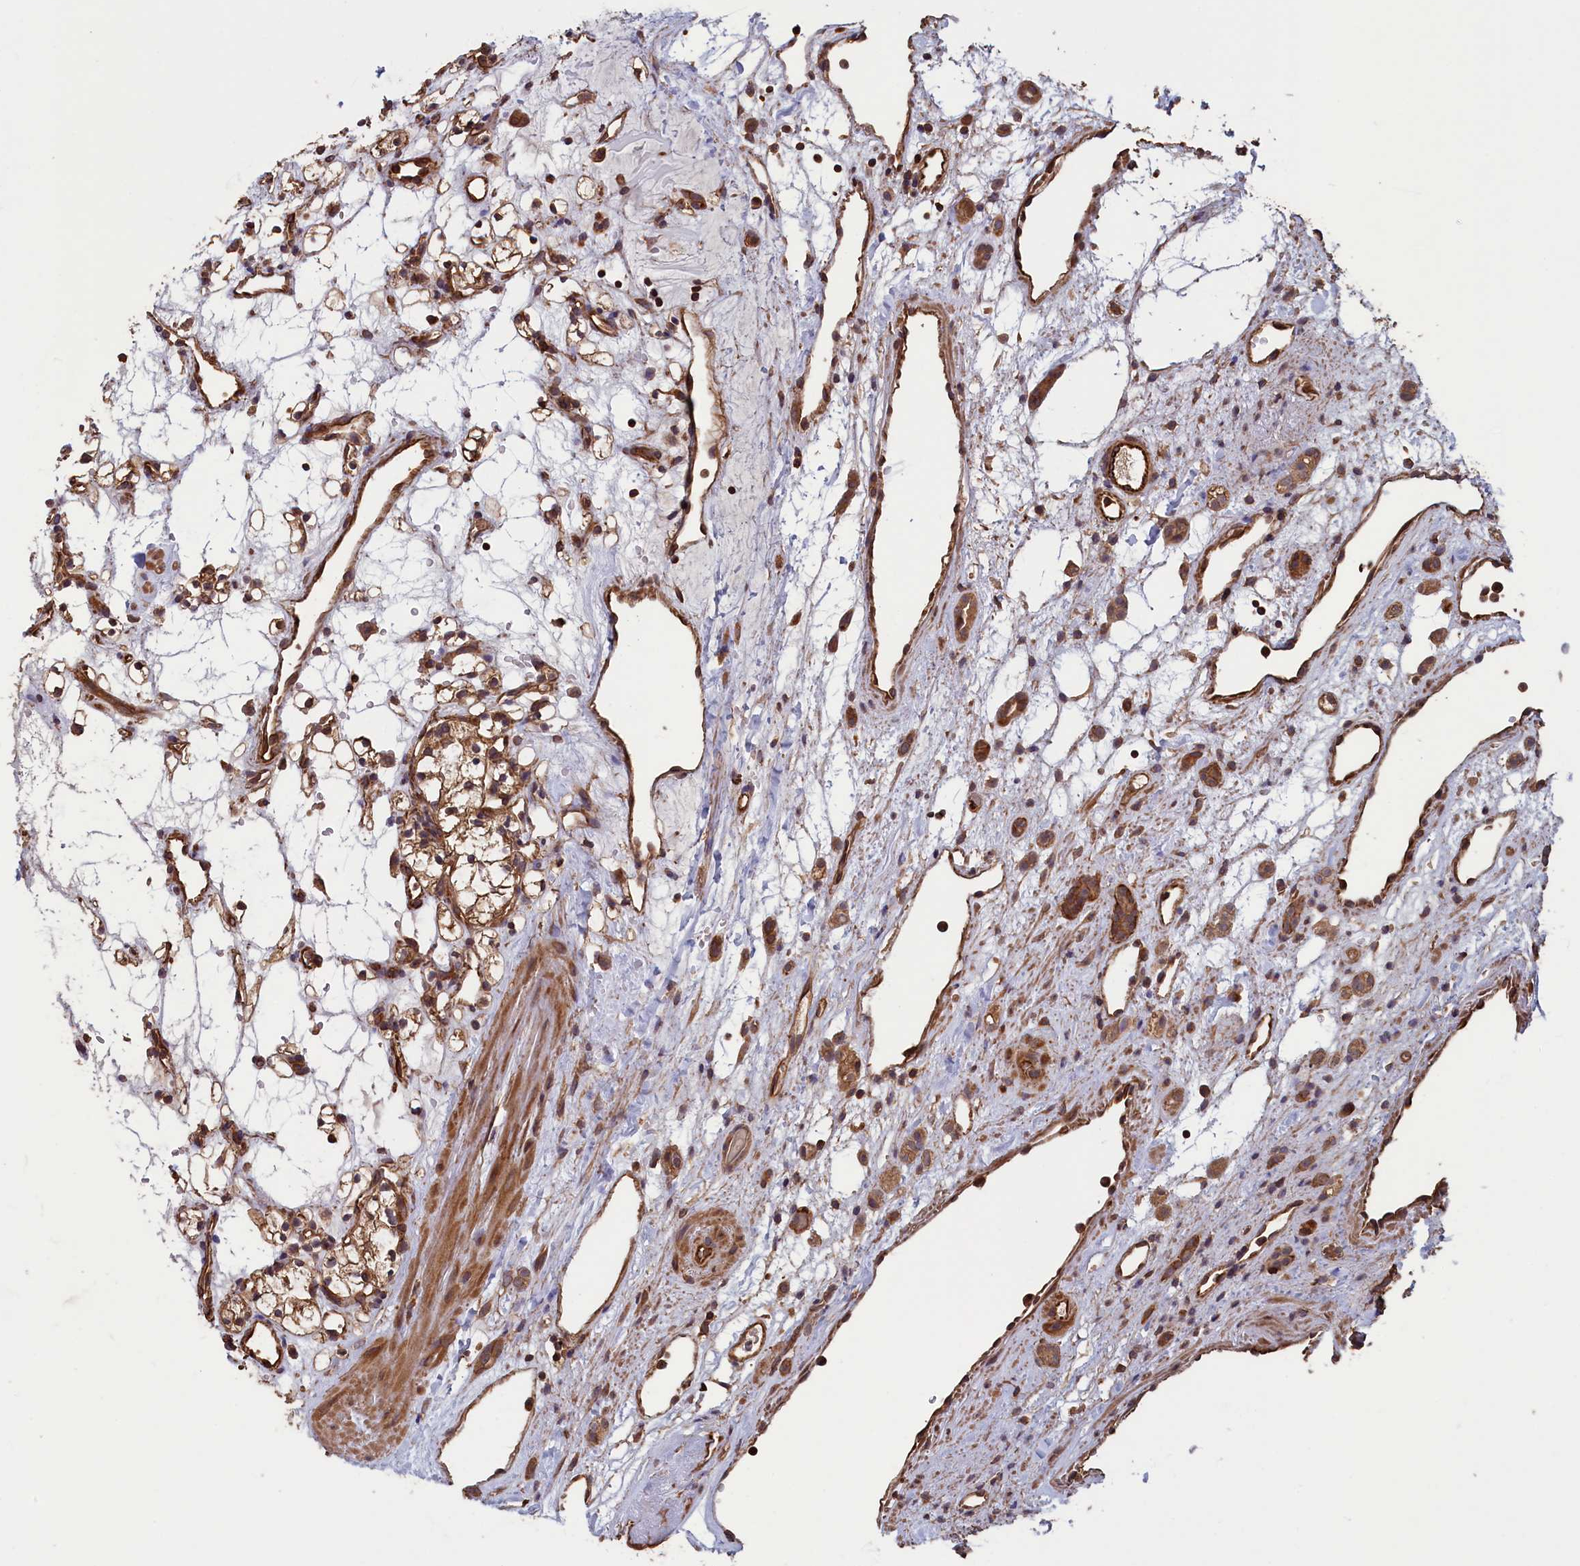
{"staining": {"intensity": "moderate", "quantity": ">75%", "location": "cytoplasmic/membranous"}, "tissue": "renal cancer", "cell_type": "Tumor cells", "image_type": "cancer", "snomed": [{"axis": "morphology", "description": "Adenocarcinoma, NOS"}, {"axis": "topography", "description": "Kidney"}], "caption": "The image demonstrates immunohistochemical staining of renal cancer. There is moderate cytoplasmic/membranous expression is present in about >75% of tumor cells. The staining is performed using DAB brown chromogen to label protein expression. The nuclei are counter-stained blue using hematoxylin.", "gene": "DAPK3", "patient": {"sex": "female", "age": 60}}